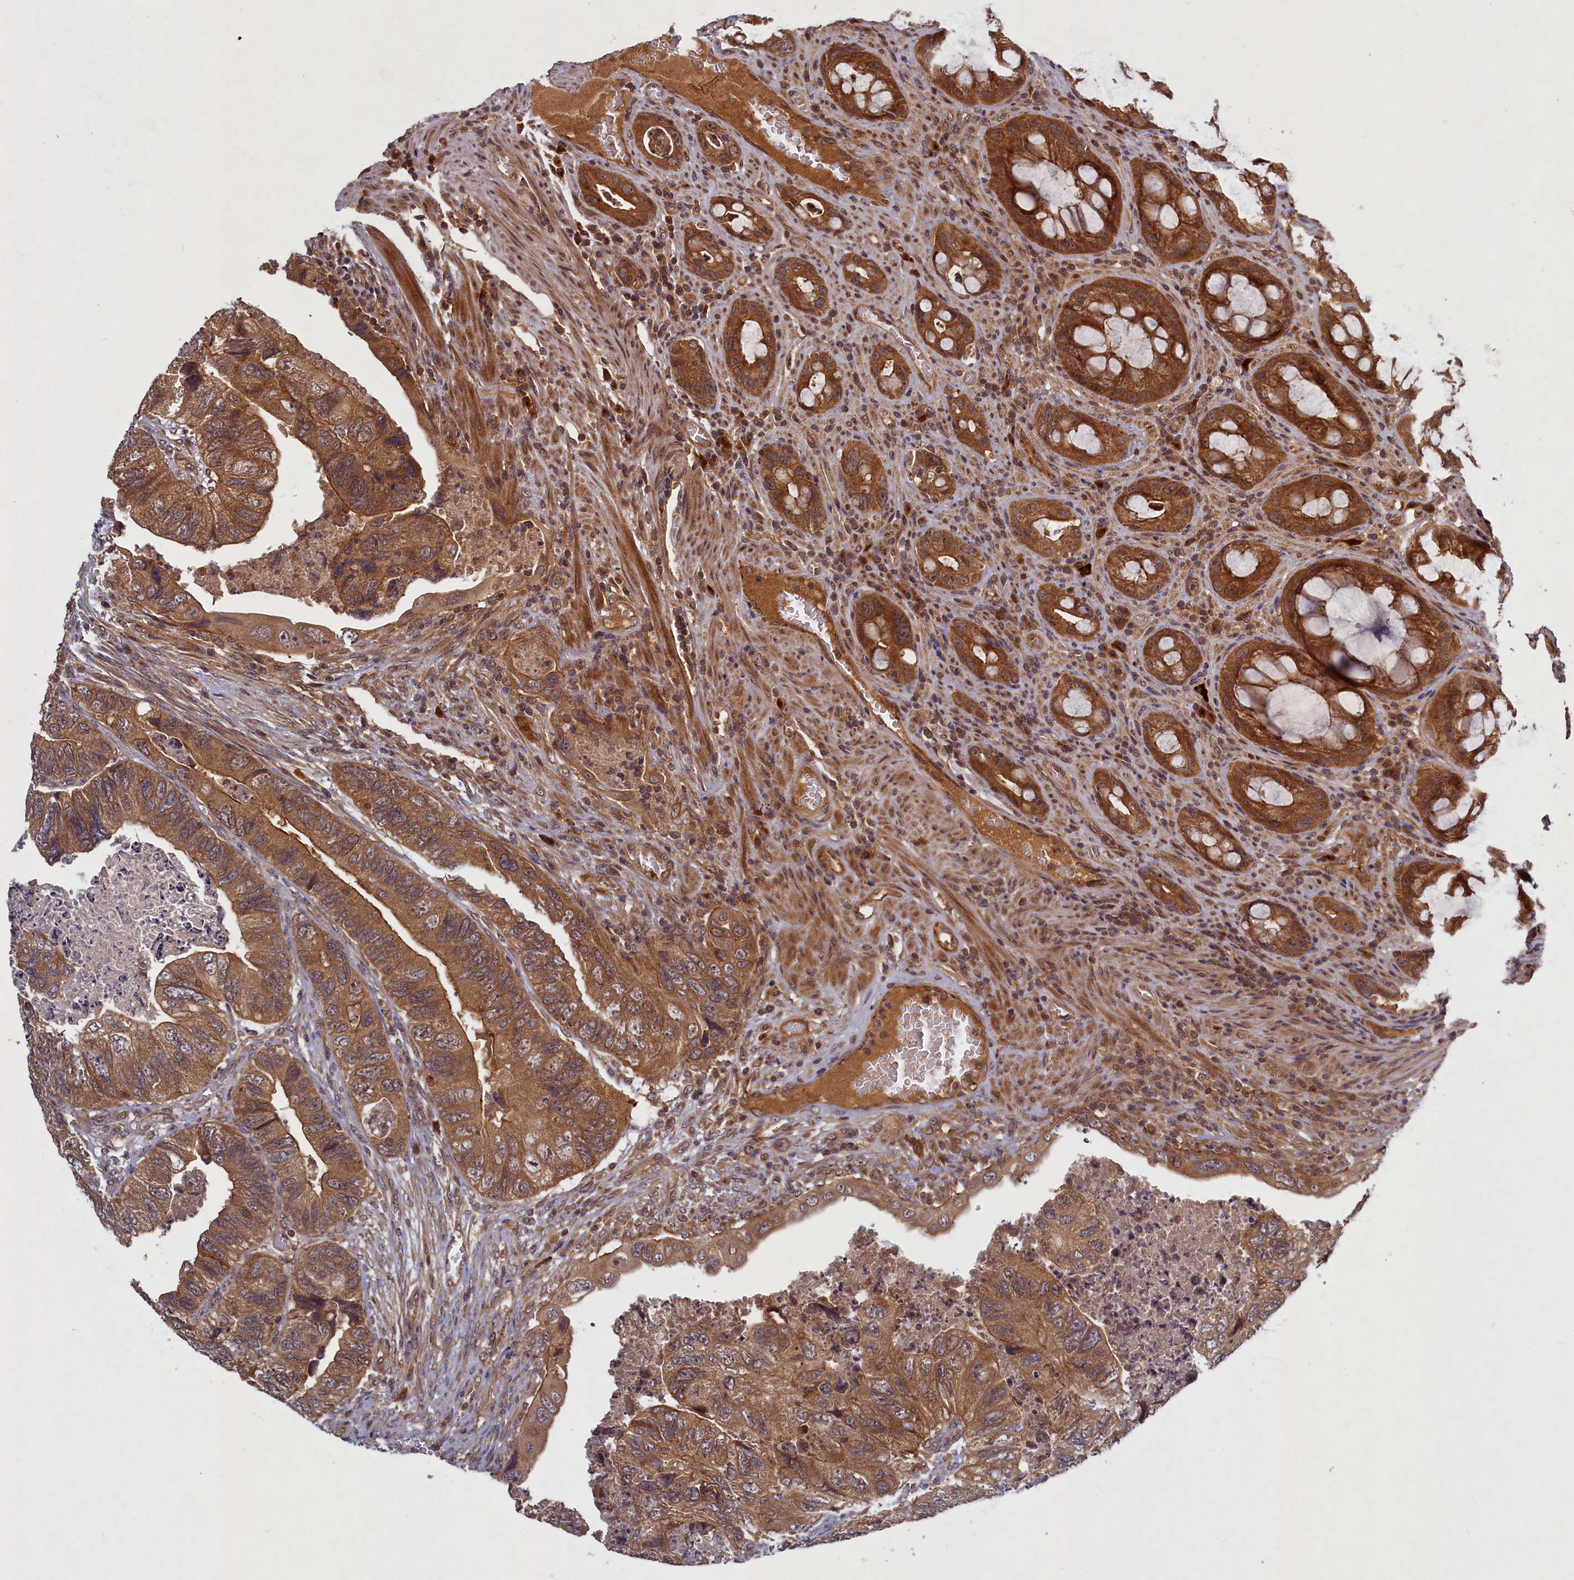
{"staining": {"intensity": "moderate", "quantity": ">75%", "location": "cytoplasmic/membranous"}, "tissue": "colorectal cancer", "cell_type": "Tumor cells", "image_type": "cancer", "snomed": [{"axis": "morphology", "description": "Adenocarcinoma, NOS"}, {"axis": "topography", "description": "Rectum"}], "caption": "Colorectal cancer stained with immunohistochemistry (IHC) reveals moderate cytoplasmic/membranous positivity in approximately >75% of tumor cells.", "gene": "BICD1", "patient": {"sex": "male", "age": 63}}